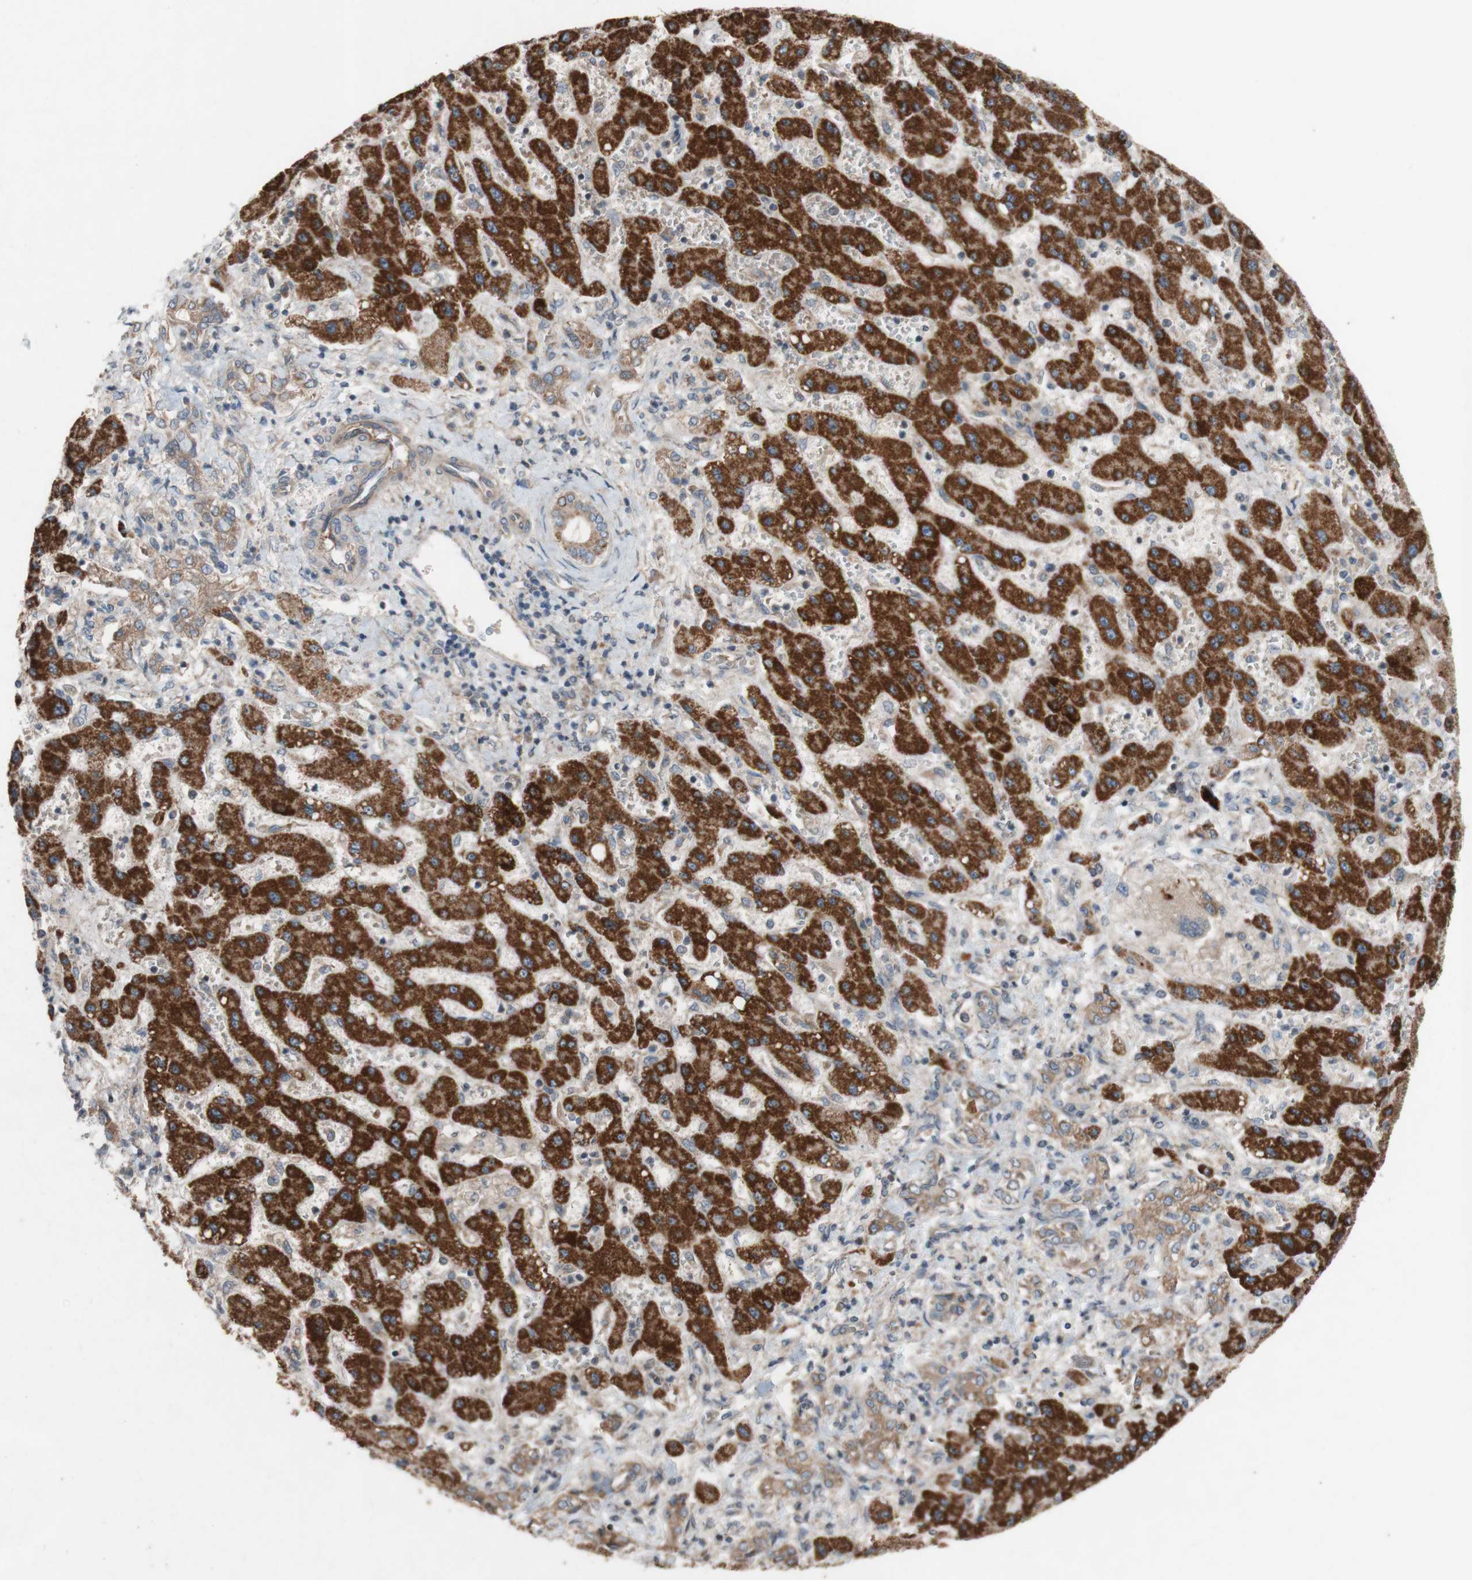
{"staining": {"intensity": "moderate", "quantity": ">75%", "location": "cytoplasmic/membranous"}, "tissue": "liver cancer", "cell_type": "Tumor cells", "image_type": "cancer", "snomed": [{"axis": "morphology", "description": "Cholangiocarcinoma"}, {"axis": "topography", "description": "Liver"}], "caption": "DAB (3,3'-diaminobenzidine) immunohistochemical staining of liver cholangiocarcinoma demonstrates moderate cytoplasmic/membranous protein positivity in approximately >75% of tumor cells.", "gene": "TST", "patient": {"sex": "male", "age": 50}}